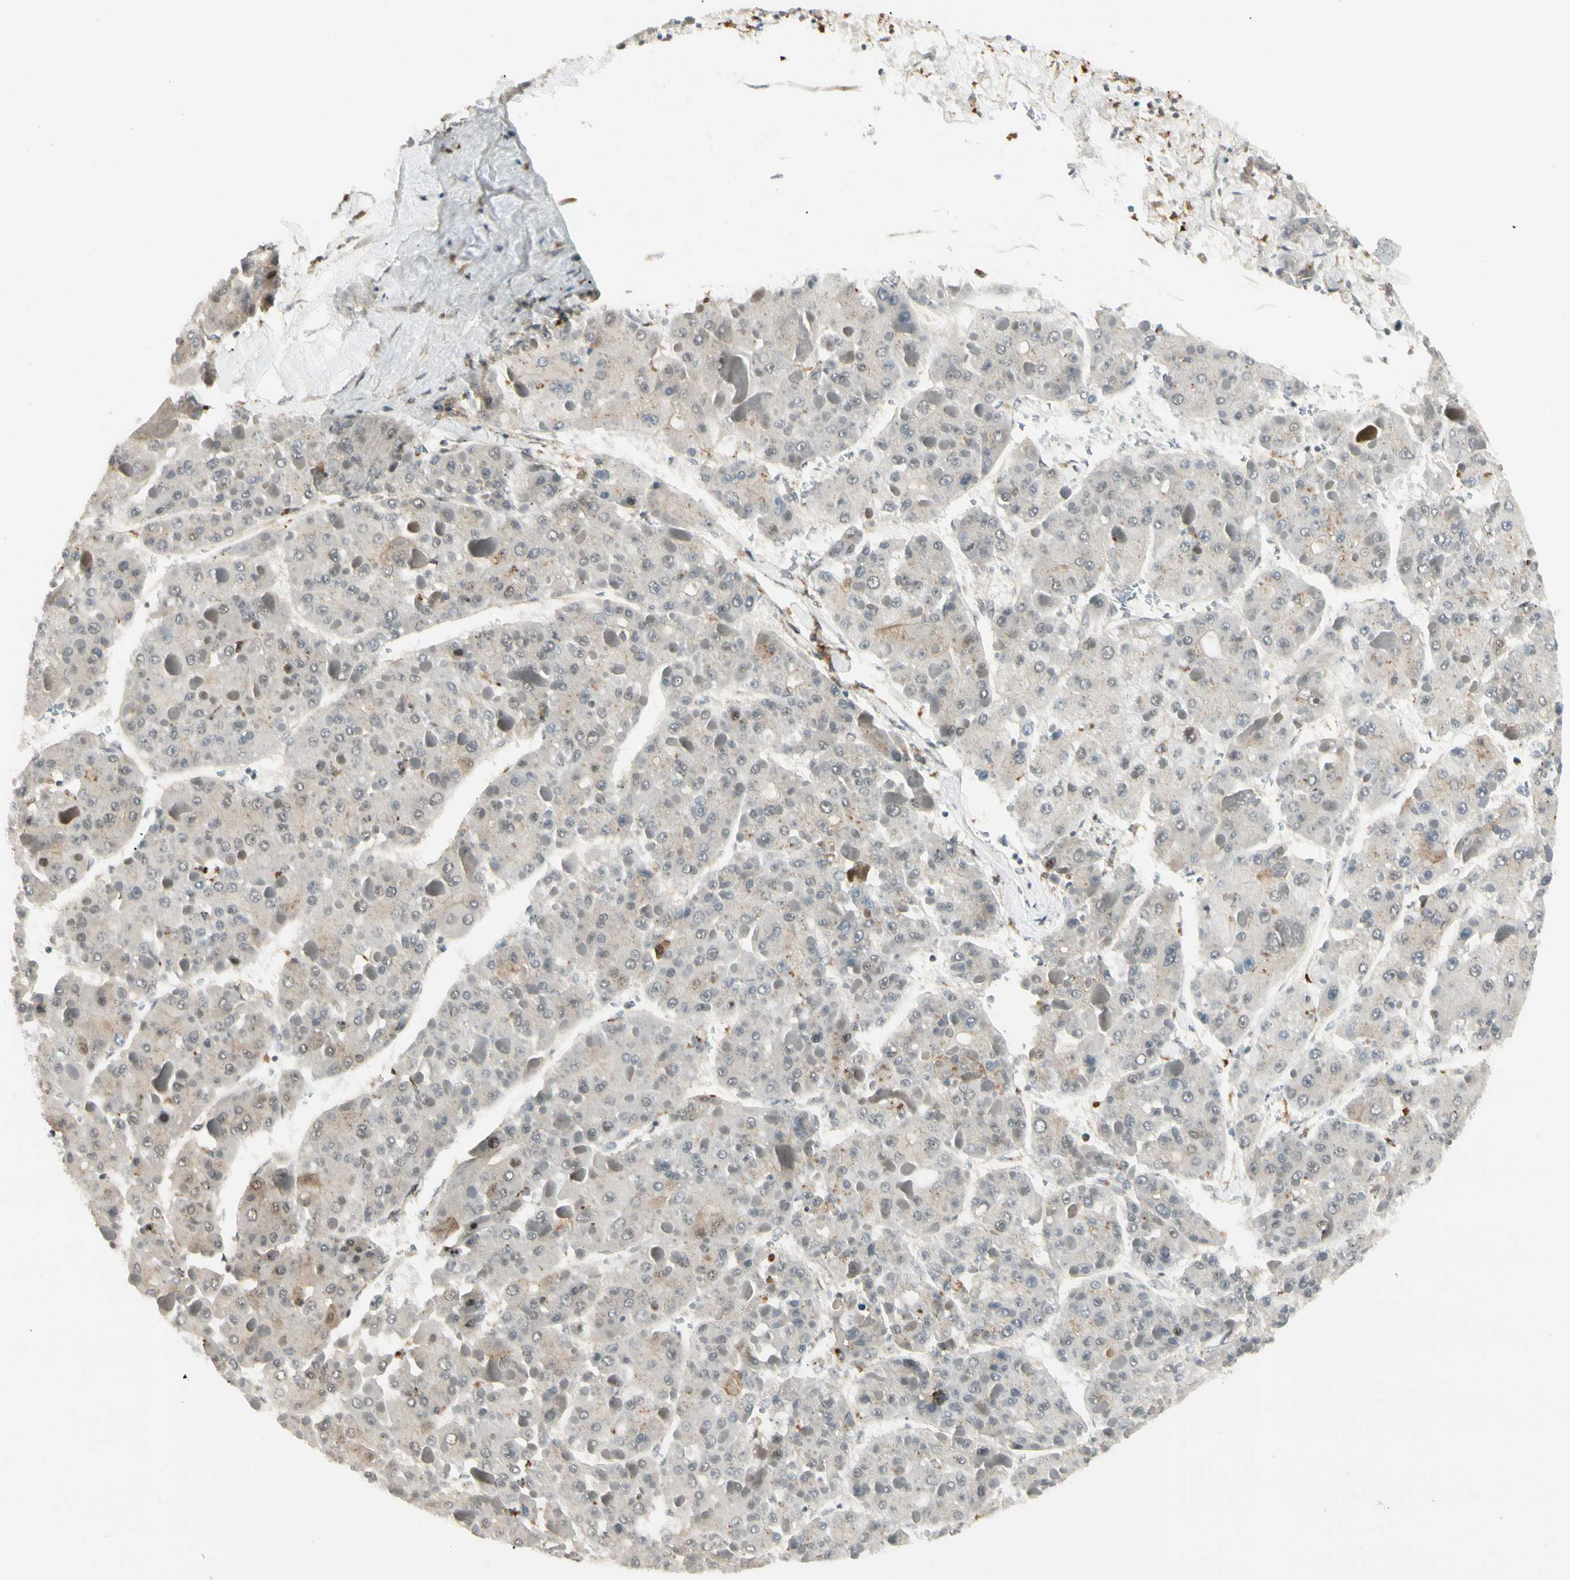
{"staining": {"intensity": "negative", "quantity": "none", "location": "none"}, "tissue": "liver cancer", "cell_type": "Tumor cells", "image_type": "cancer", "snomed": [{"axis": "morphology", "description": "Carcinoma, Hepatocellular, NOS"}, {"axis": "topography", "description": "Liver"}], "caption": "This is an immunohistochemistry (IHC) micrograph of liver hepatocellular carcinoma. There is no expression in tumor cells.", "gene": "FNDC3B", "patient": {"sex": "female", "age": 73}}